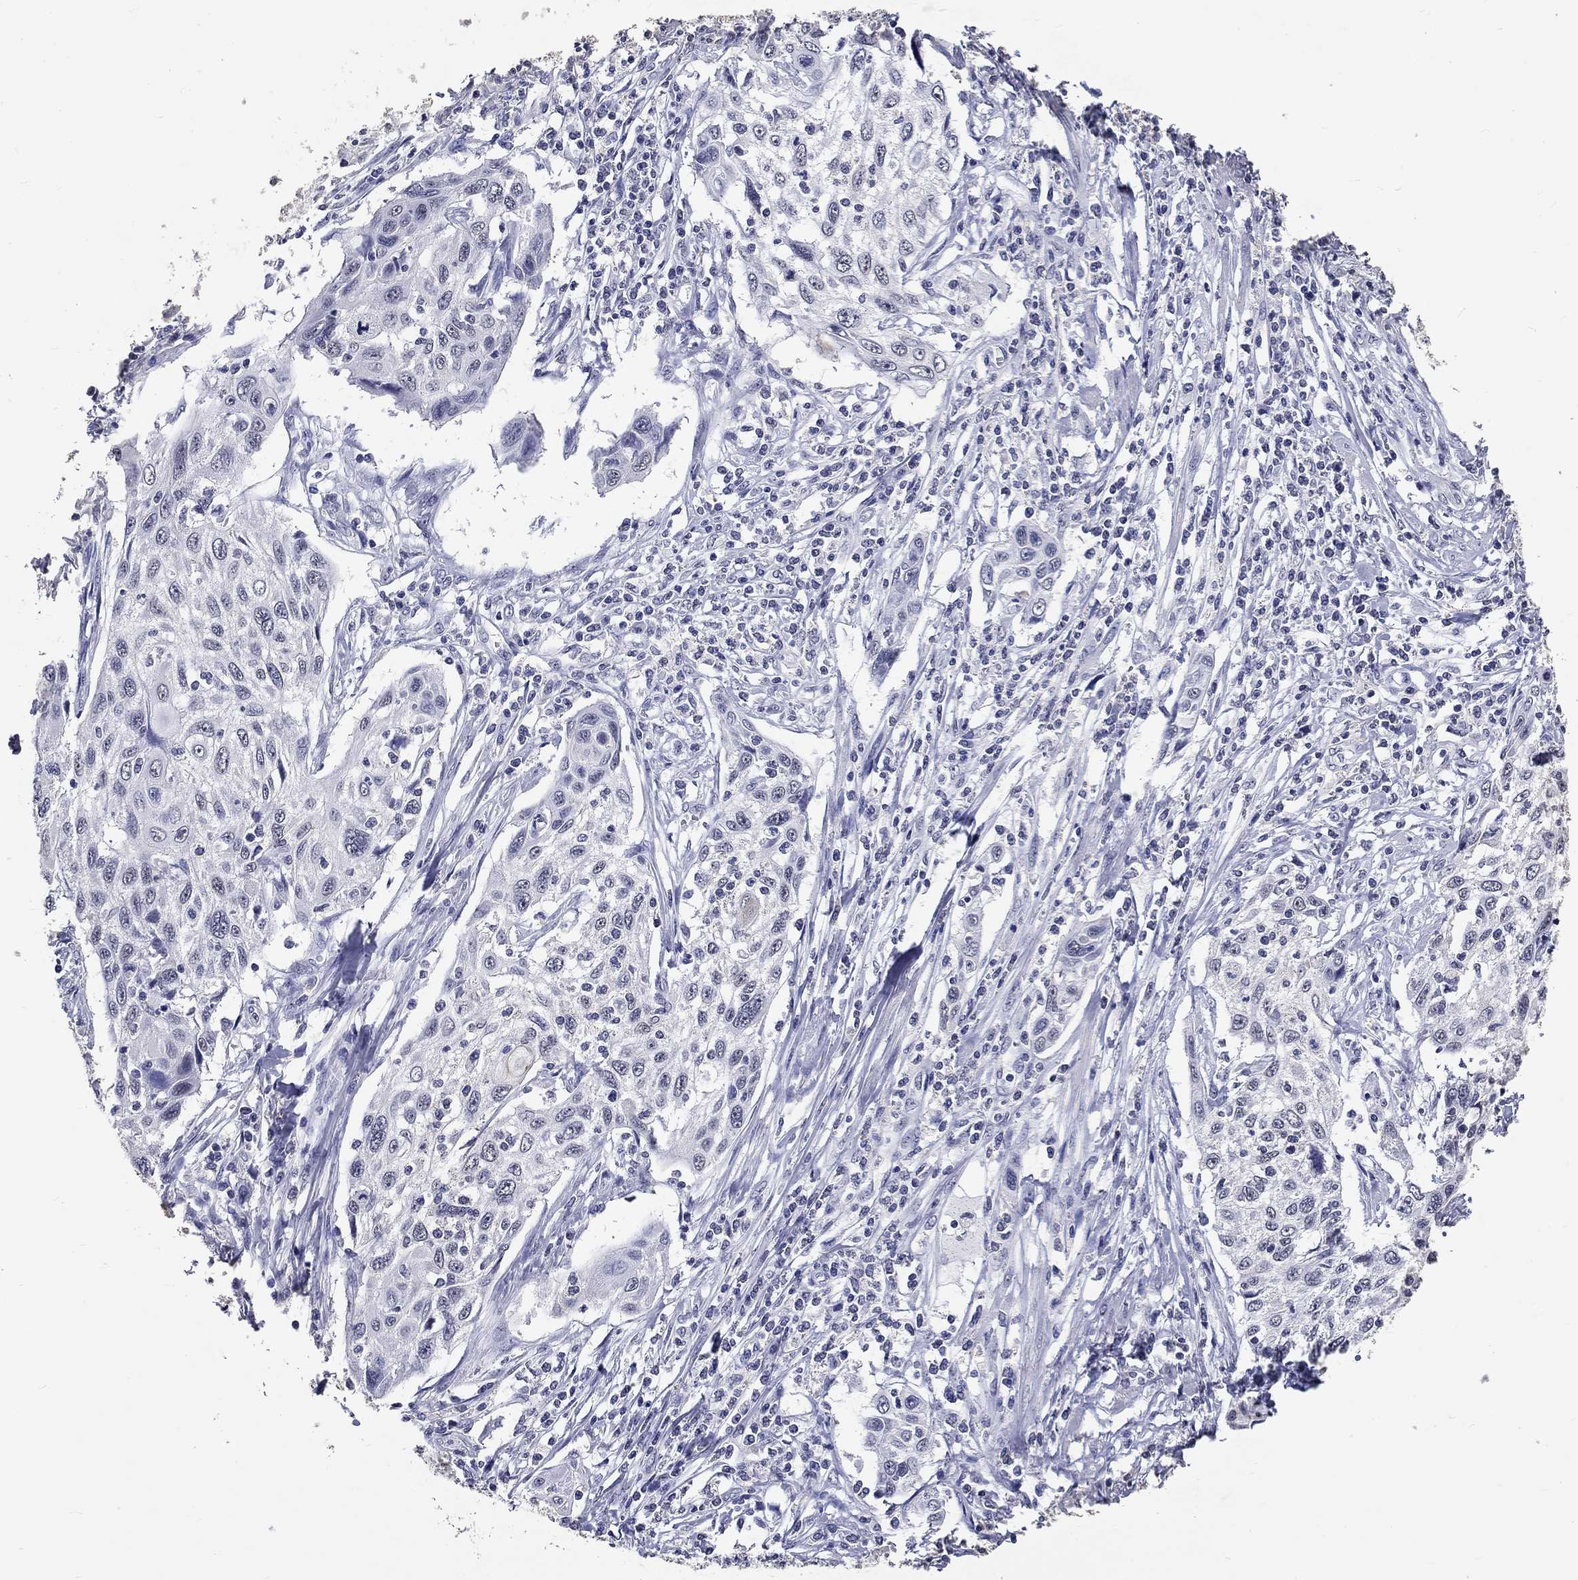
{"staining": {"intensity": "negative", "quantity": "none", "location": "none"}, "tissue": "cervical cancer", "cell_type": "Tumor cells", "image_type": "cancer", "snomed": [{"axis": "morphology", "description": "Squamous cell carcinoma, NOS"}, {"axis": "topography", "description": "Cervix"}], "caption": "Micrograph shows no significant protein expression in tumor cells of squamous cell carcinoma (cervical).", "gene": "GRIN1", "patient": {"sex": "female", "age": 70}}